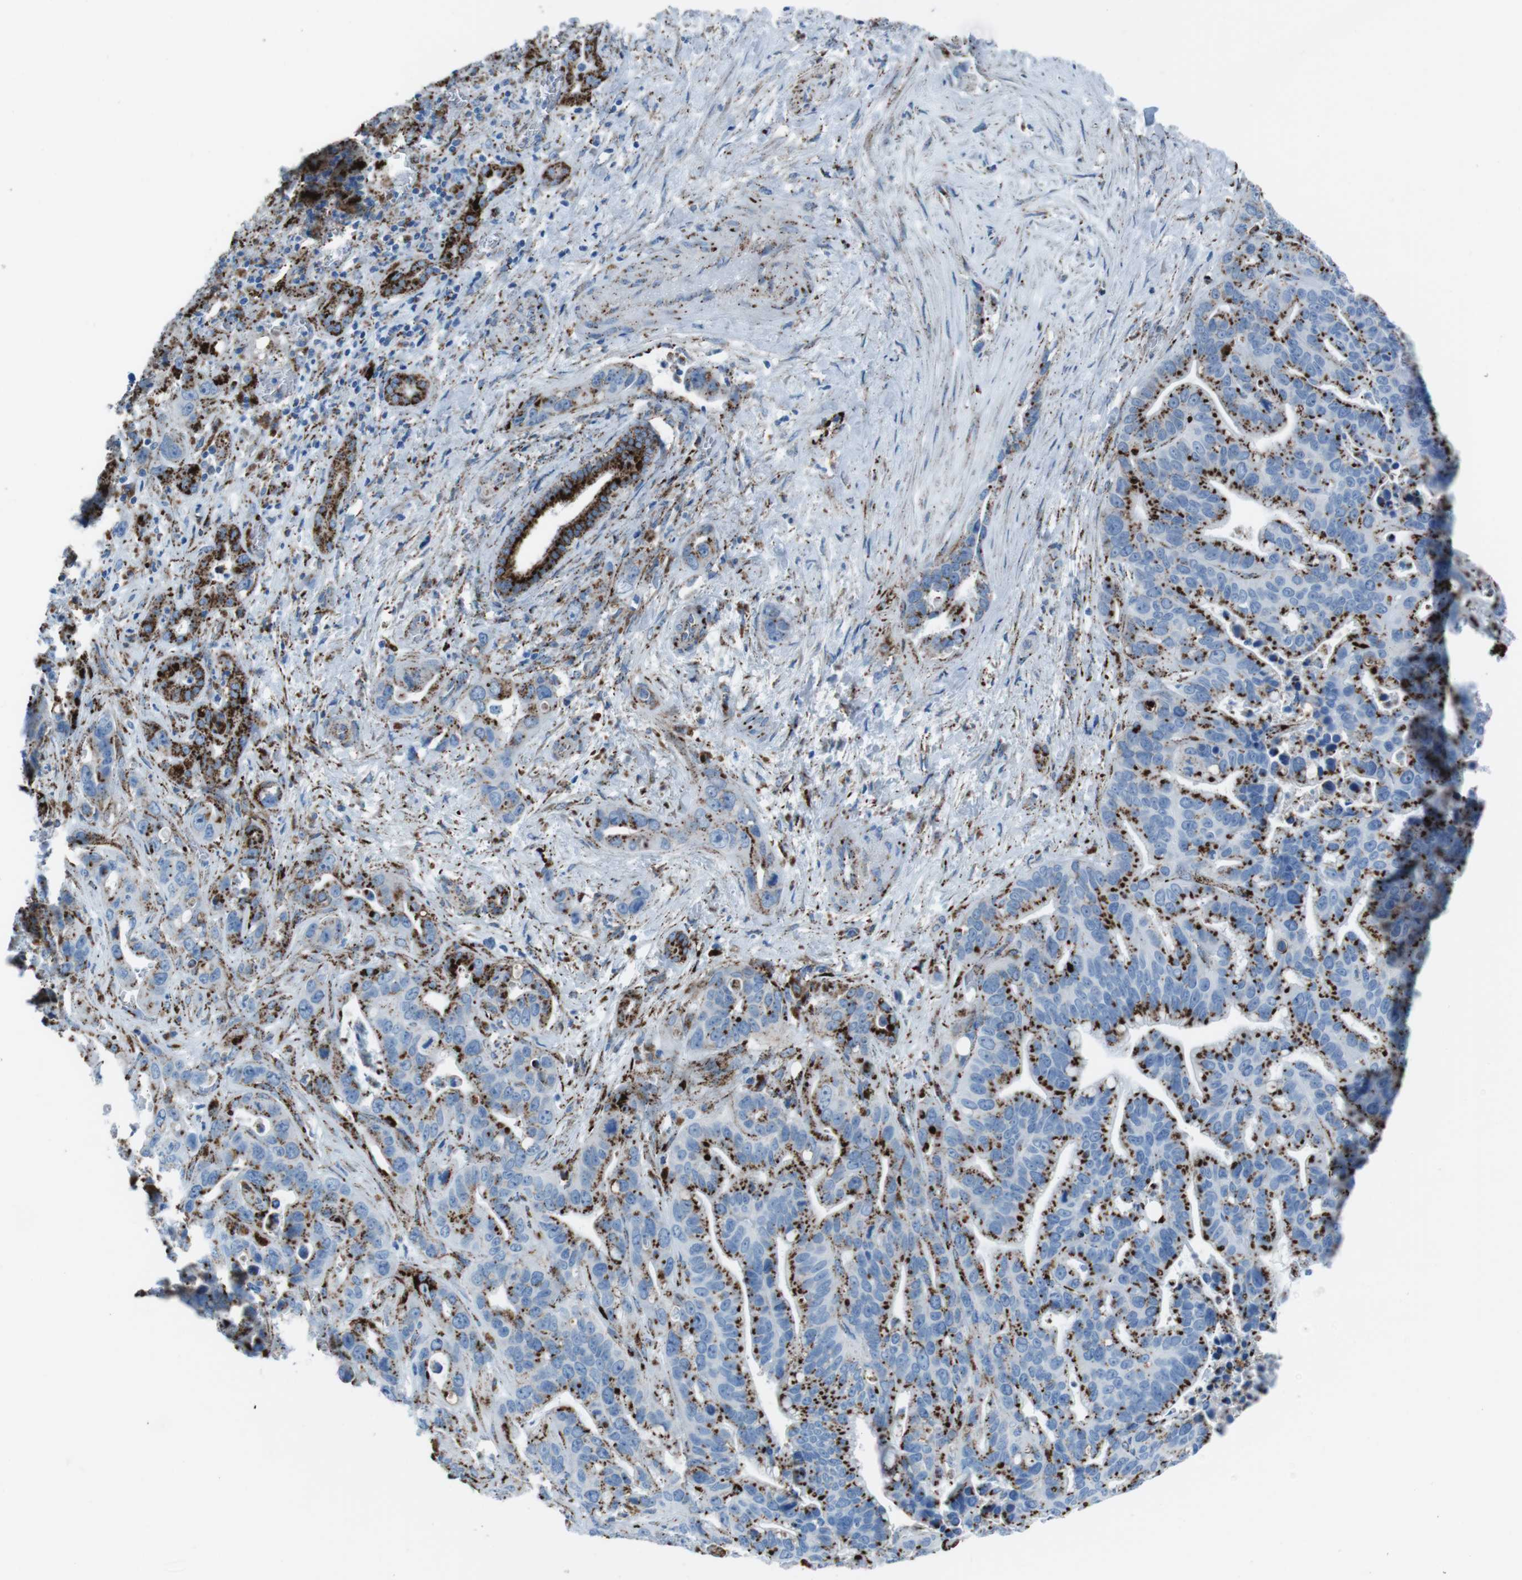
{"staining": {"intensity": "strong", "quantity": "25%-75%", "location": "cytoplasmic/membranous"}, "tissue": "liver cancer", "cell_type": "Tumor cells", "image_type": "cancer", "snomed": [{"axis": "morphology", "description": "Cholangiocarcinoma"}, {"axis": "topography", "description": "Liver"}], "caption": "Tumor cells reveal strong cytoplasmic/membranous staining in about 25%-75% of cells in liver cancer.", "gene": "SCARB2", "patient": {"sex": "female", "age": 65}}